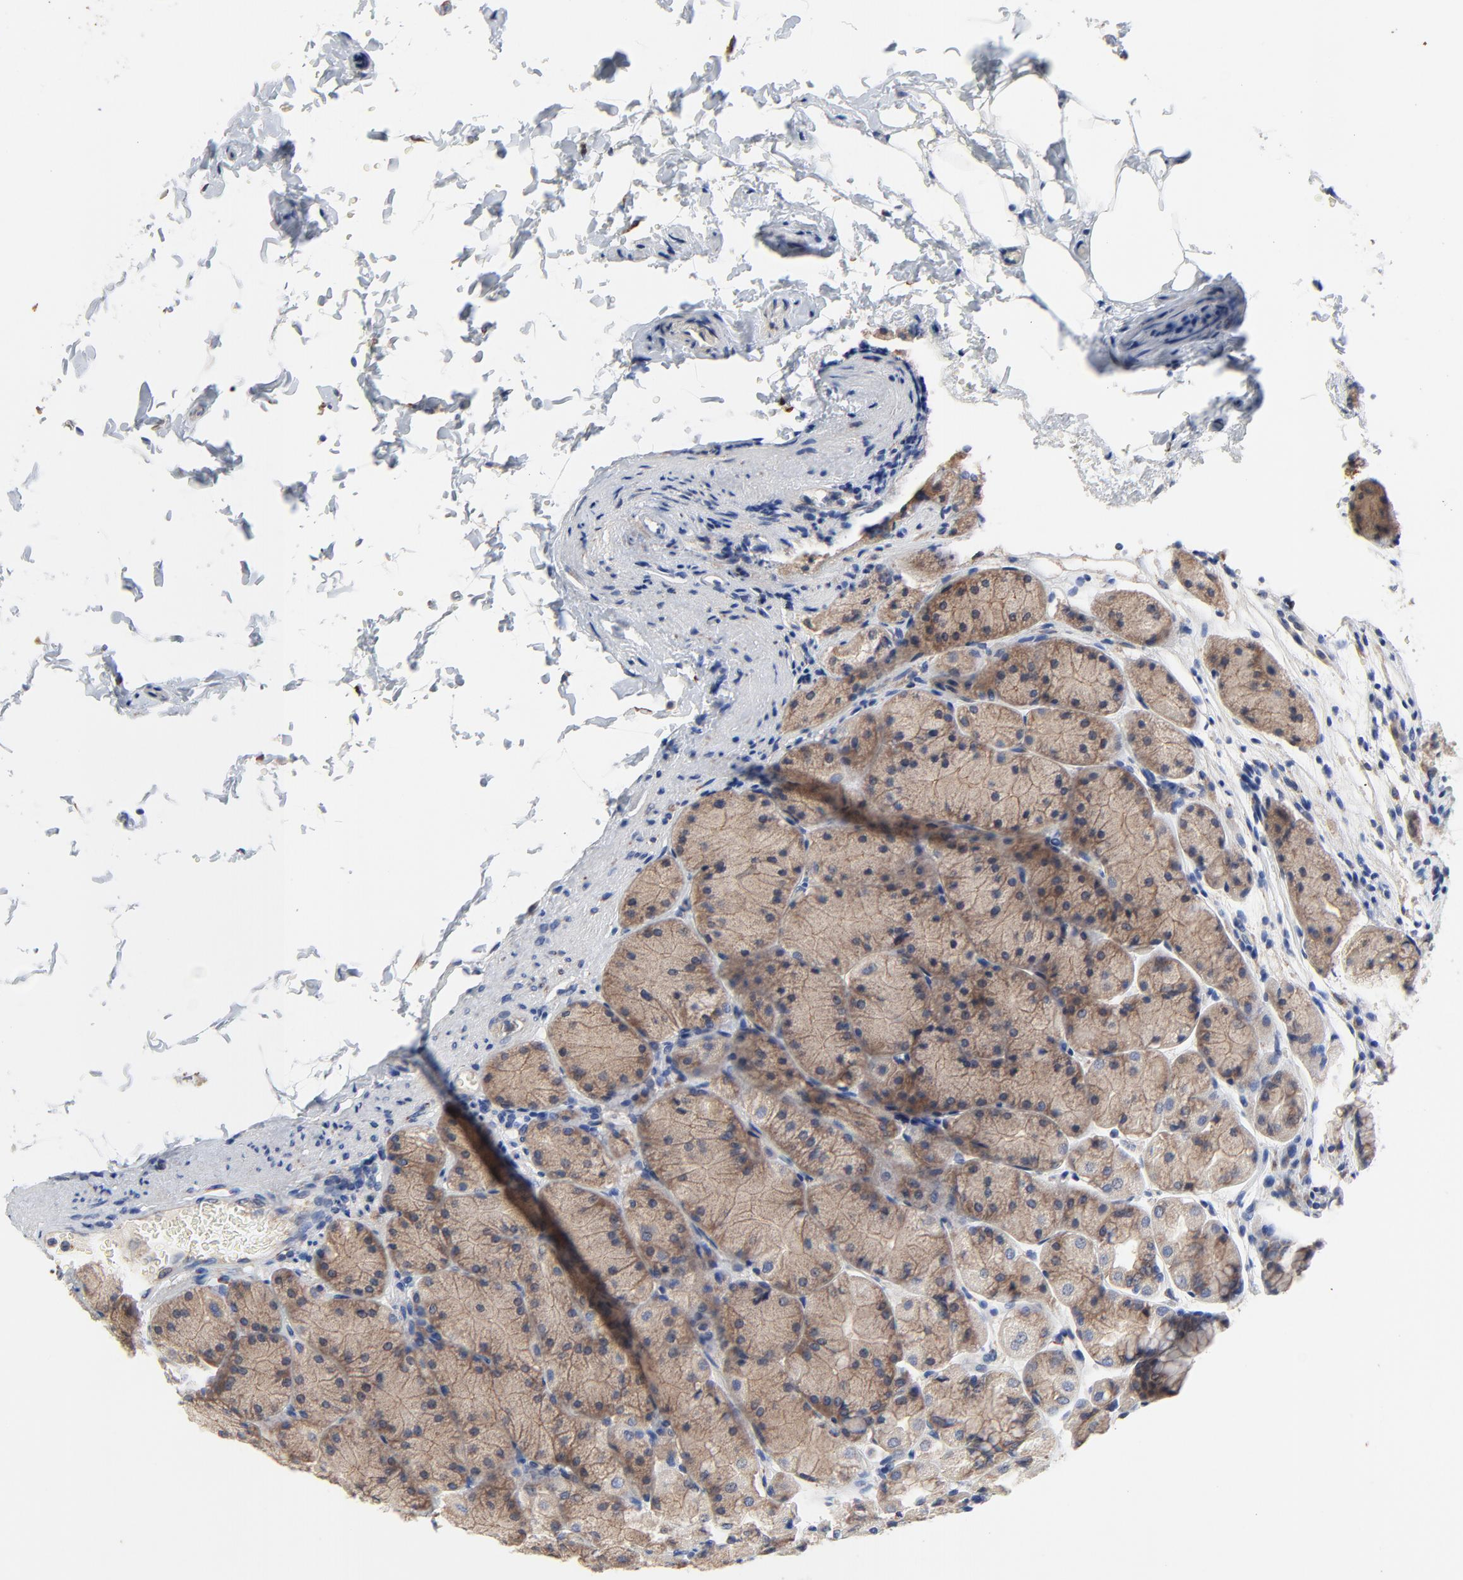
{"staining": {"intensity": "strong", "quantity": ">75%", "location": "cytoplasmic/membranous"}, "tissue": "stomach", "cell_type": "Glandular cells", "image_type": "normal", "snomed": [{"axis": "morphology", "description": "Normal tissue, NOS"}, {"axis": "topography", "description": "Stomach, upper"}], "caption": "Stomach stained with DAB immunohistochemistry demonstrates high levels of strong cytoplasmic/membranous expression in about >75% of glandular cells.", "gene": "VAV2", "patient": {"sex": "female", "age": 56}}